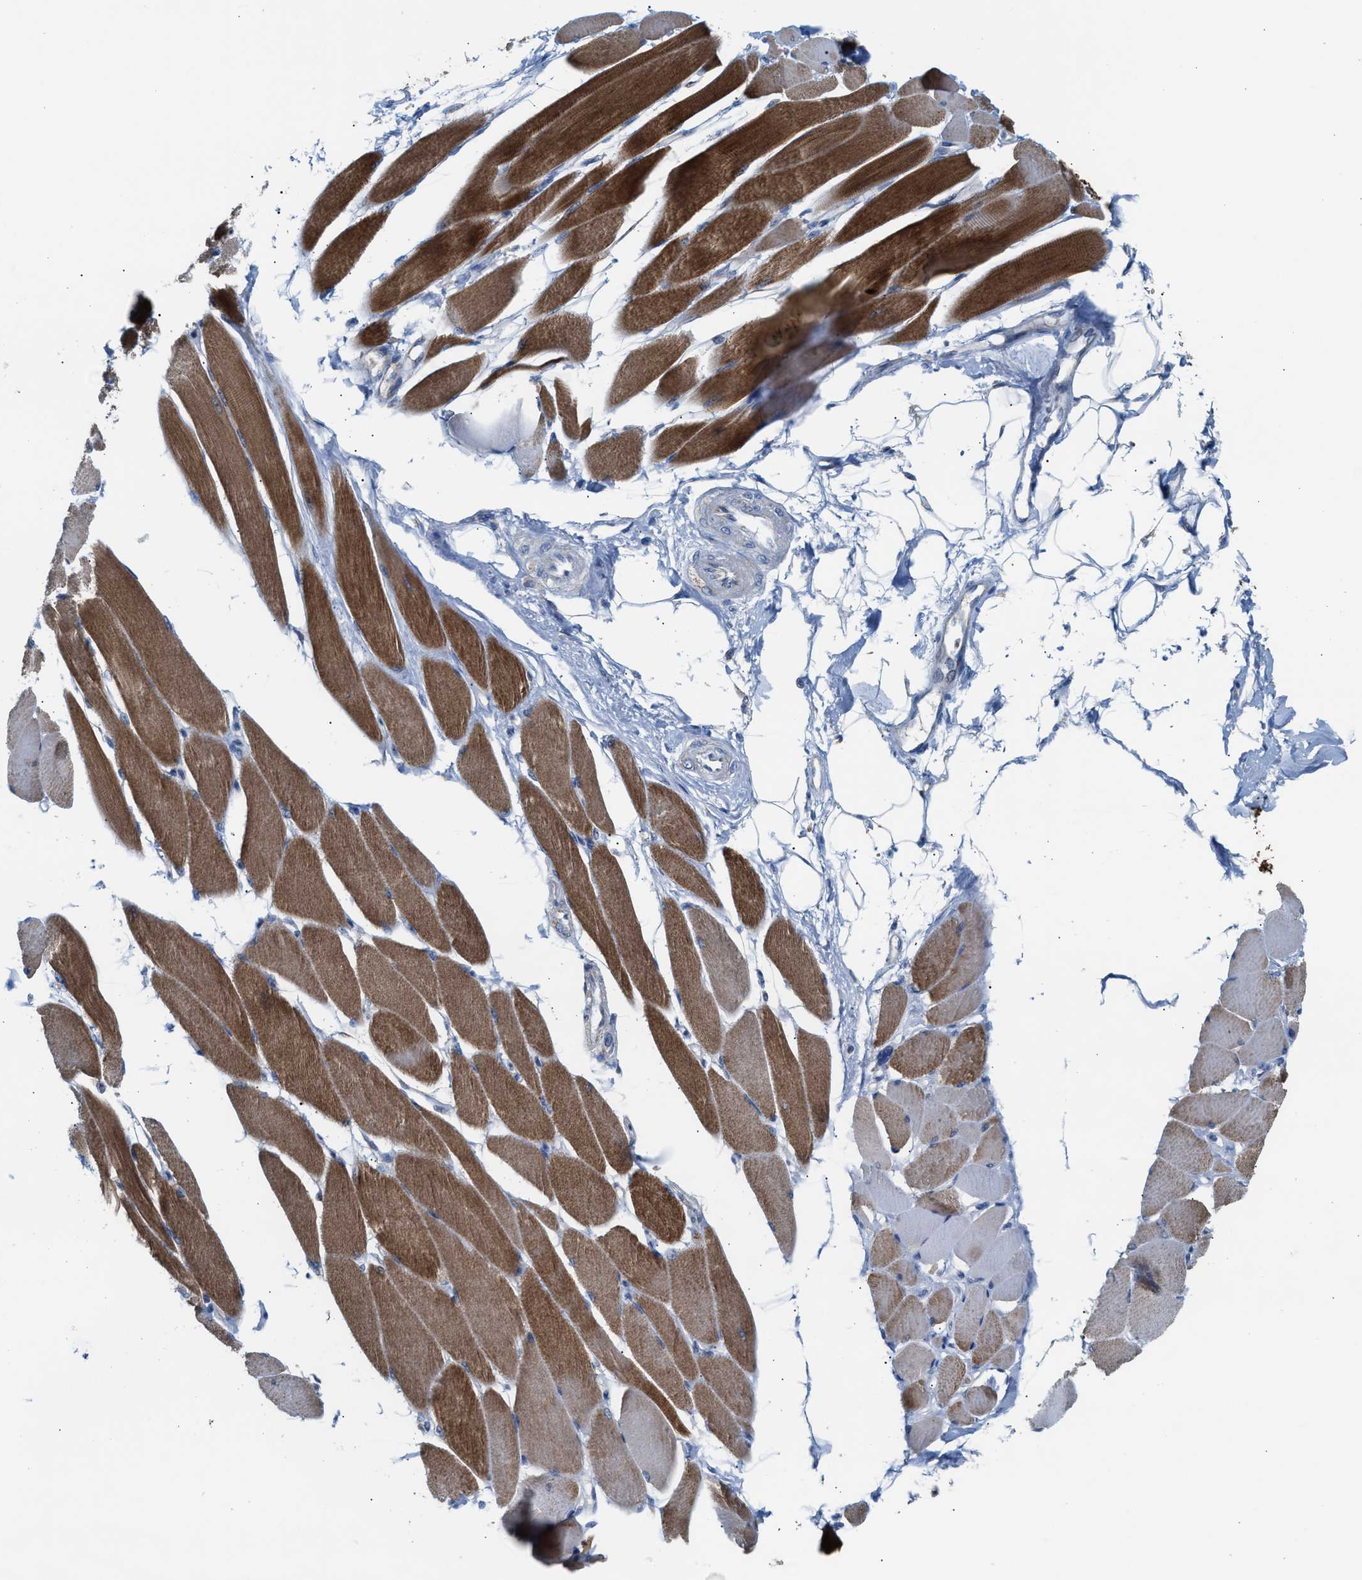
{"staining": {"intensity": "moderate", "quantity": ">75%", "location": "cytoplasmic/membranous"}, "tissue": "skeletal muscle", "cell_type": "Myocytes", "image_type": "normal", "snomed": [{"axis": "morphology", "description": "Normal tissue, NOS"}, {"axis": "topography", "description": "Skeletal muscle"}, {"axis": "topography", "description": "Peripheral nerve tissue"}], "caption": "A medium amount of moderate cytoplasmic/membranous positivity is seen in approximately >75% of myocytes in normal skeletal muscle.", "gene": "PMPCA", "patient": {"sex": "female", "age": 84}}